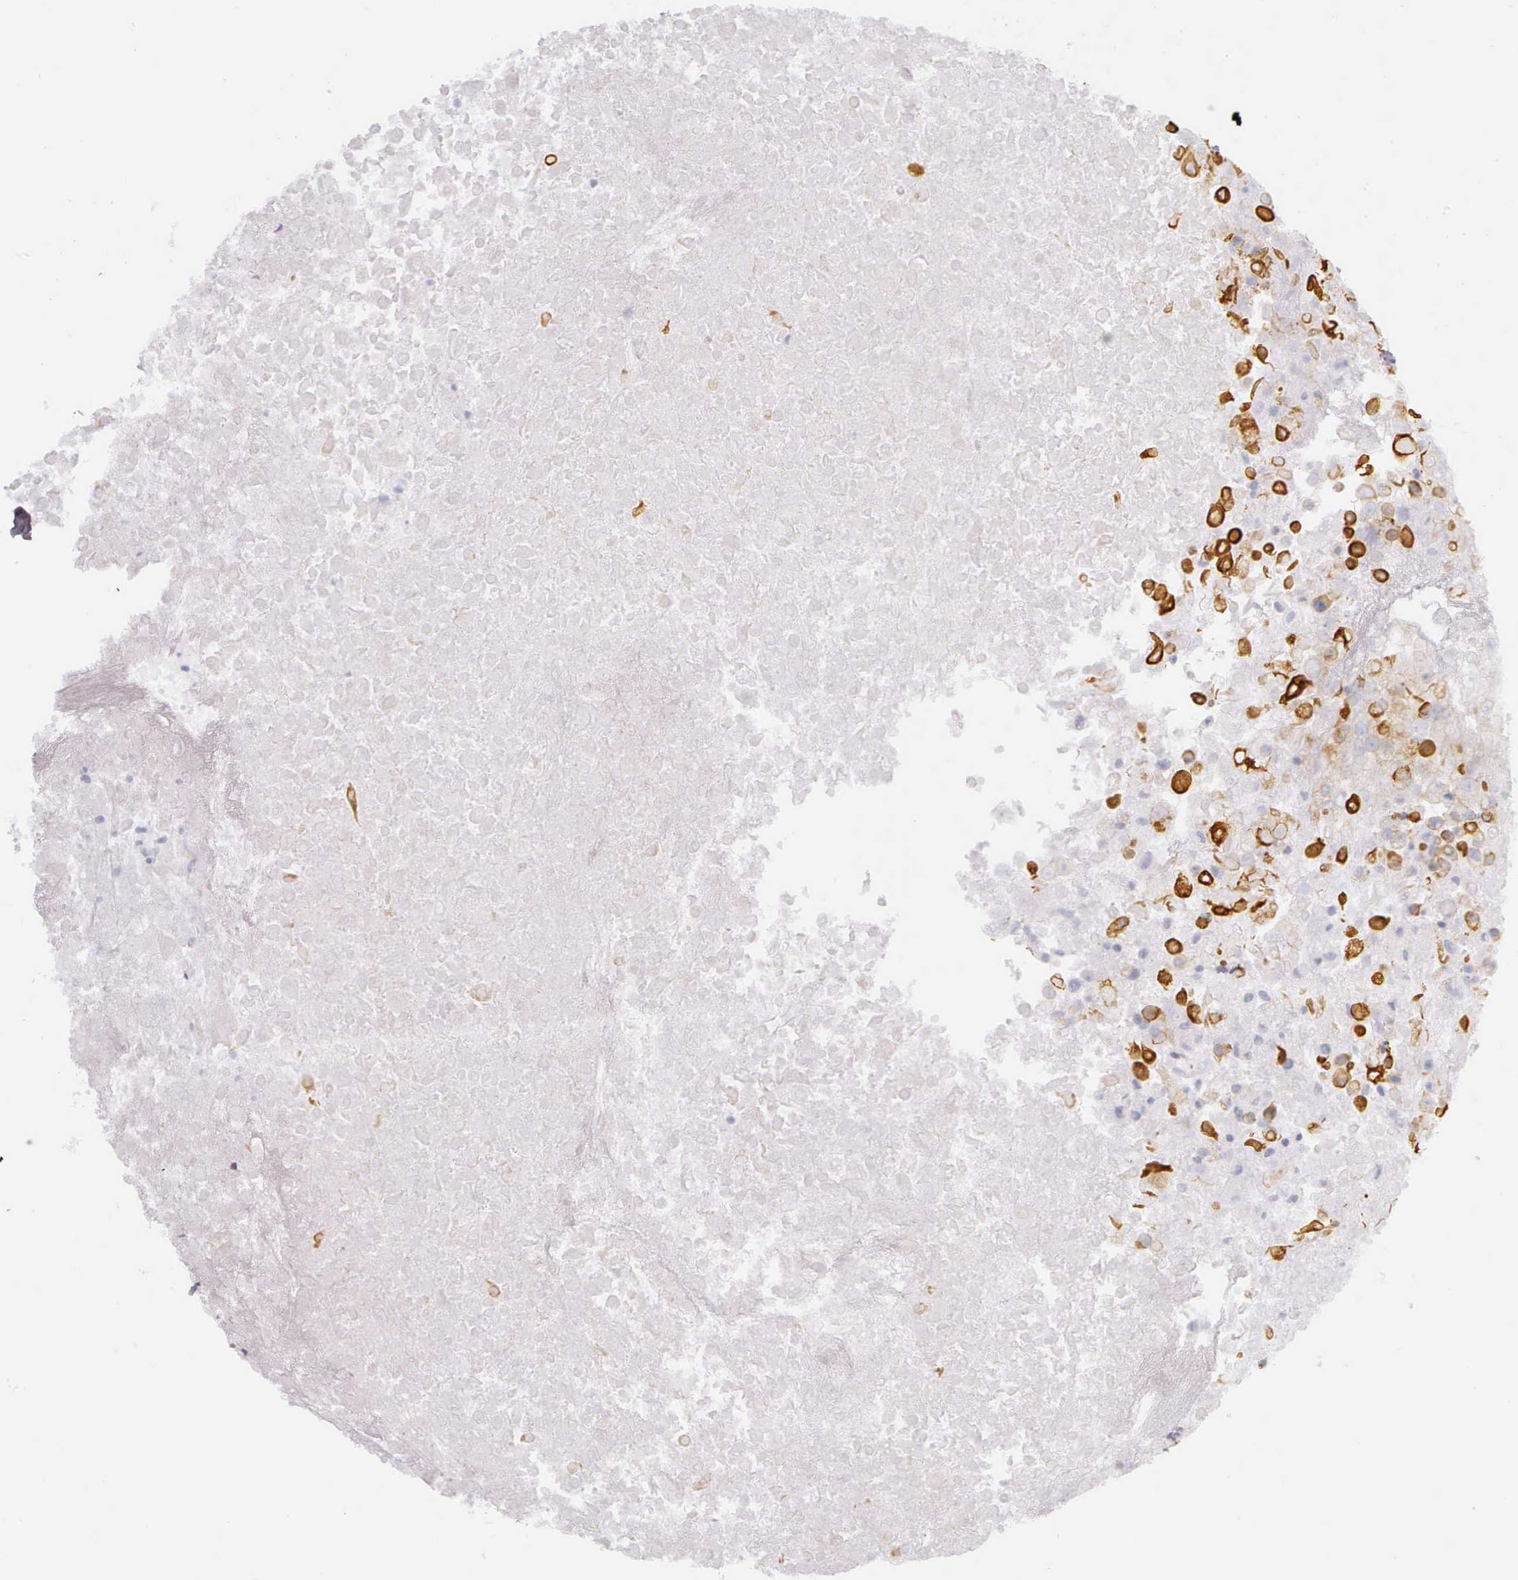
{"staining": {"intensity": "strong", "quantity": "25%-75%", "location": "cytoplasmic/membranous"}, "tissue": "urothelial cancer", "cell_type": "Tumor cells", "image_type": "cancer", "snomed": [{"axis": "morphology", "description": "Urothelial carcinoma, High grade"}, {"axis": "topography", "description": "Urinary bladder"}], "caption": "High-grade urothelial carcinoma was stained to show a protein in brown. There is high levels of strong cytoplasmic/membranous staining in about 25%-75% of tumor cells. The staining was performed using DAB (3,3'-diaminobenzidine), with brown indicating positive protein expression. Nuclei are stained blue with hematoxylin.", "gene": "KRT14", "patient": {"sex": "male", "age": 56}}